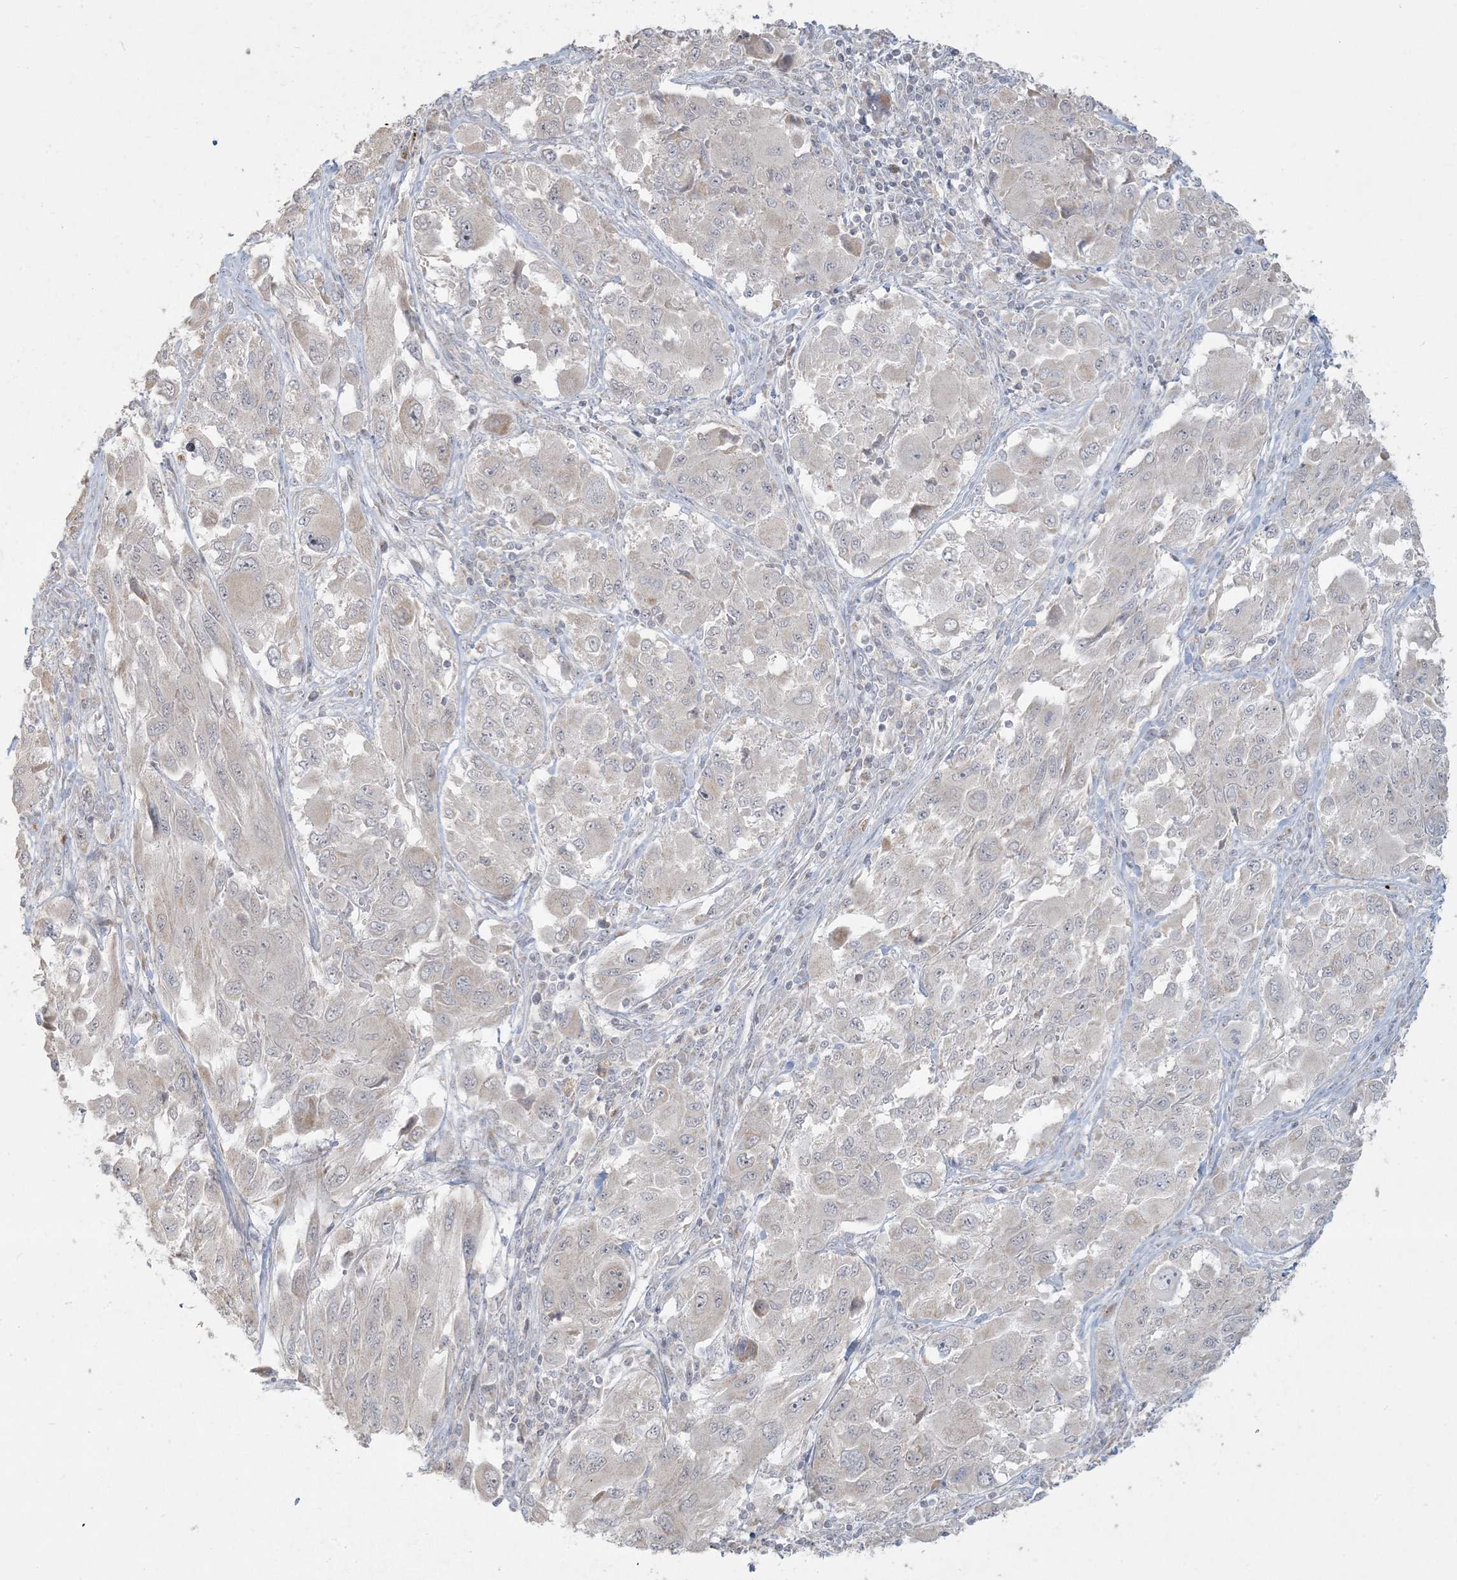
{"staining": {"intensity": "negative", "quantity": "none", "location": "none"}, "tissue": "melanoma", "cell_type": "Tumor cells", "image_type": "cancer", "snomed": [{"axis": "morphology", "description": "Malignant melanoma, NOS"}, {"axis": "topography", "description": "Skin"}], "caption": "An IHC histopathology image of malignant melanoma is shown. There is no staining in tumor cells of malignant melanoma.", "gene": "MCAT", "patient": {"sex": "female", "age": 91}}